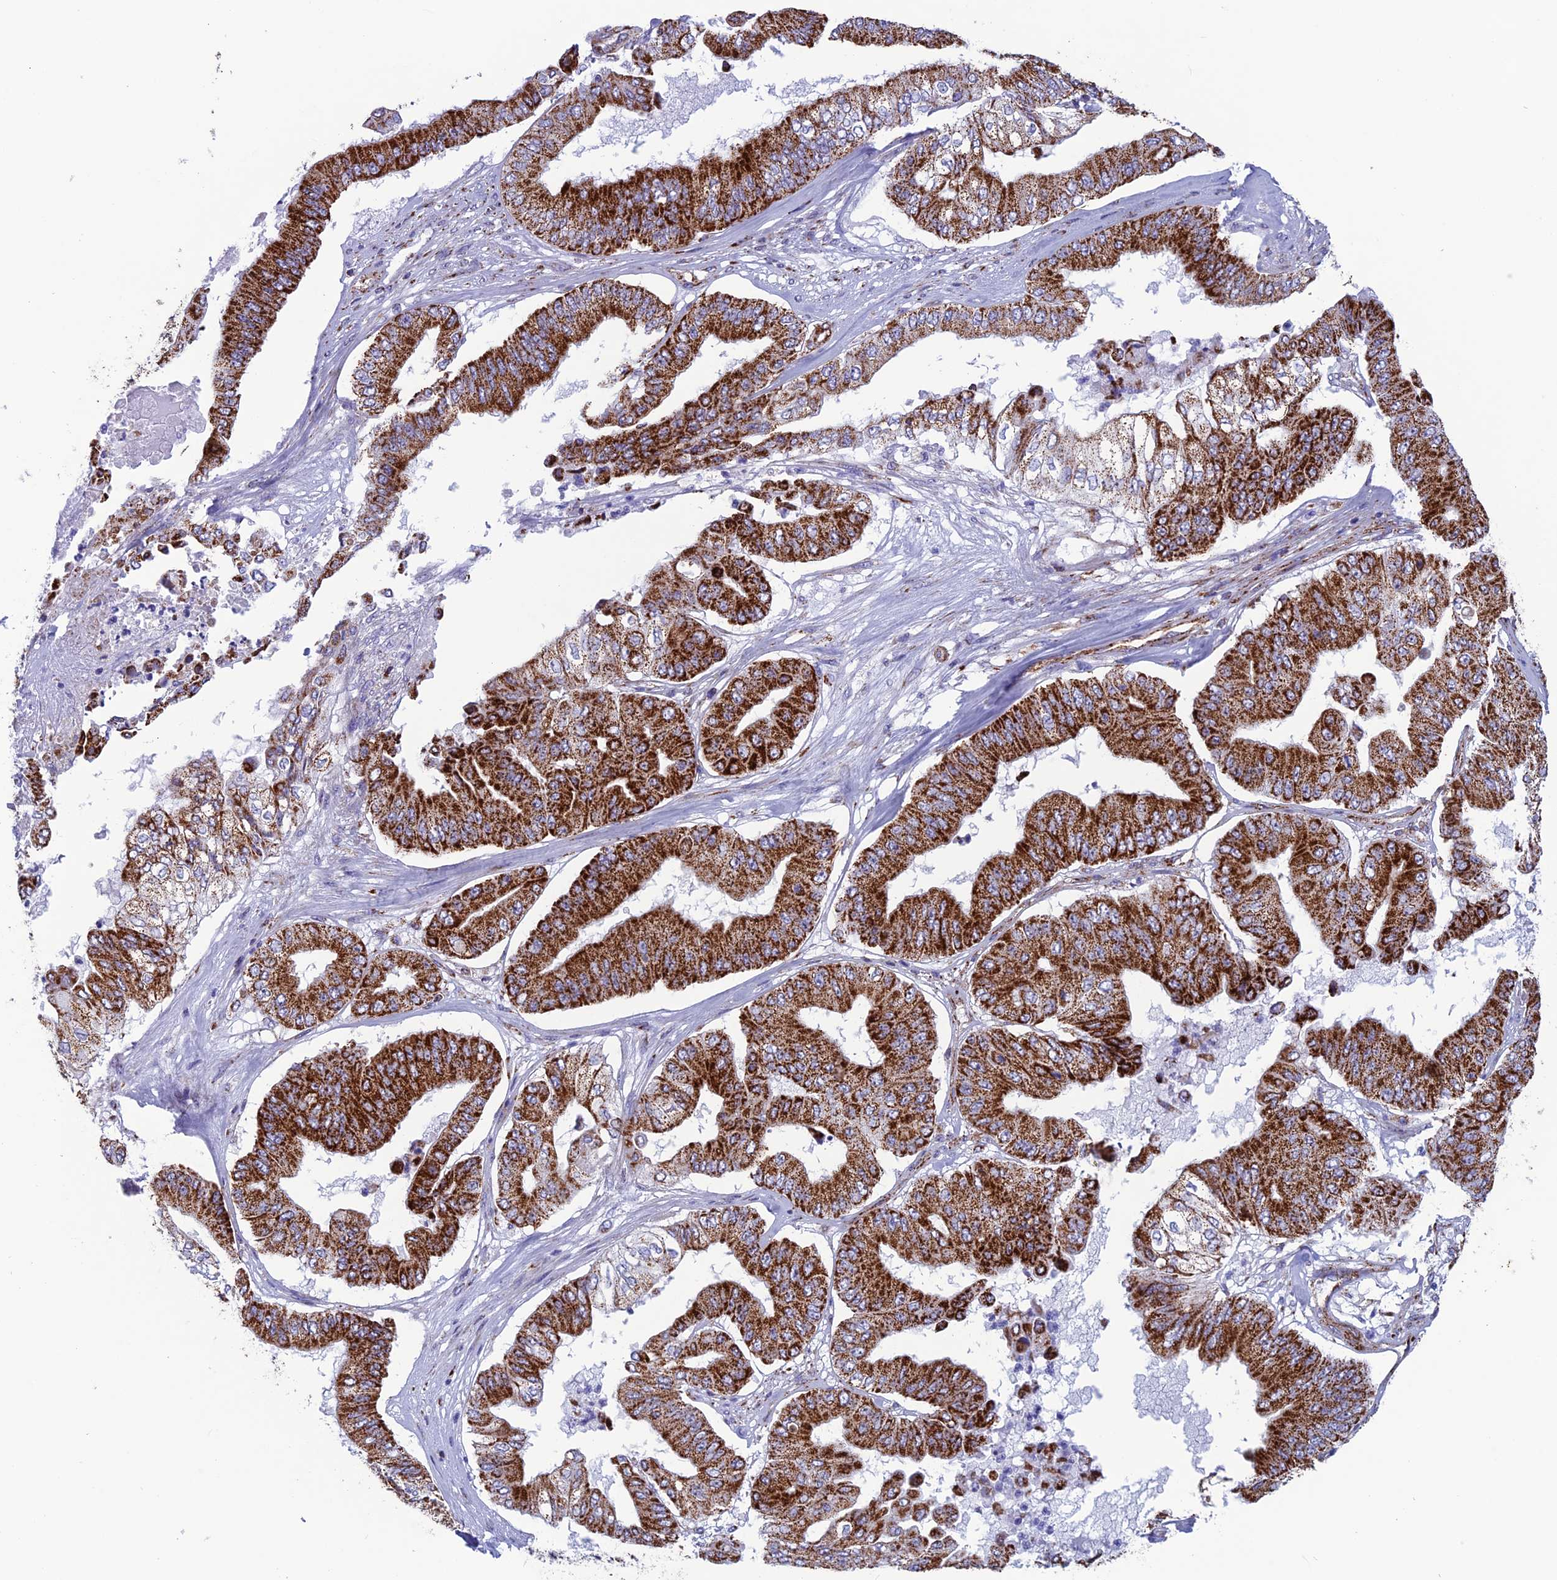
{"staining": {"intensity": "strong", "quantity": ">75%", "location": "cytoplasmic/membranous"}, "tissue": "pancreatic cancer", "cell_type": "Tumor cells", "image_type": "cancer", "snomed": [{"axis": "morphology", "description": "Adenocarcinoma, NOS"}, {"axis": "topography", "description": "Pancreas"}], "caption": "Protein expression by IHC demonstrates strong cytoplasmic/membranous expression in approximately >75% of tumor cells in adenocarcinoma (pancreatic). (brown staining indicates protein expression, while blue staining denotes nuclei).", "gene": "MRPS18B", "patient": {"sex": "female", "age": 77}}